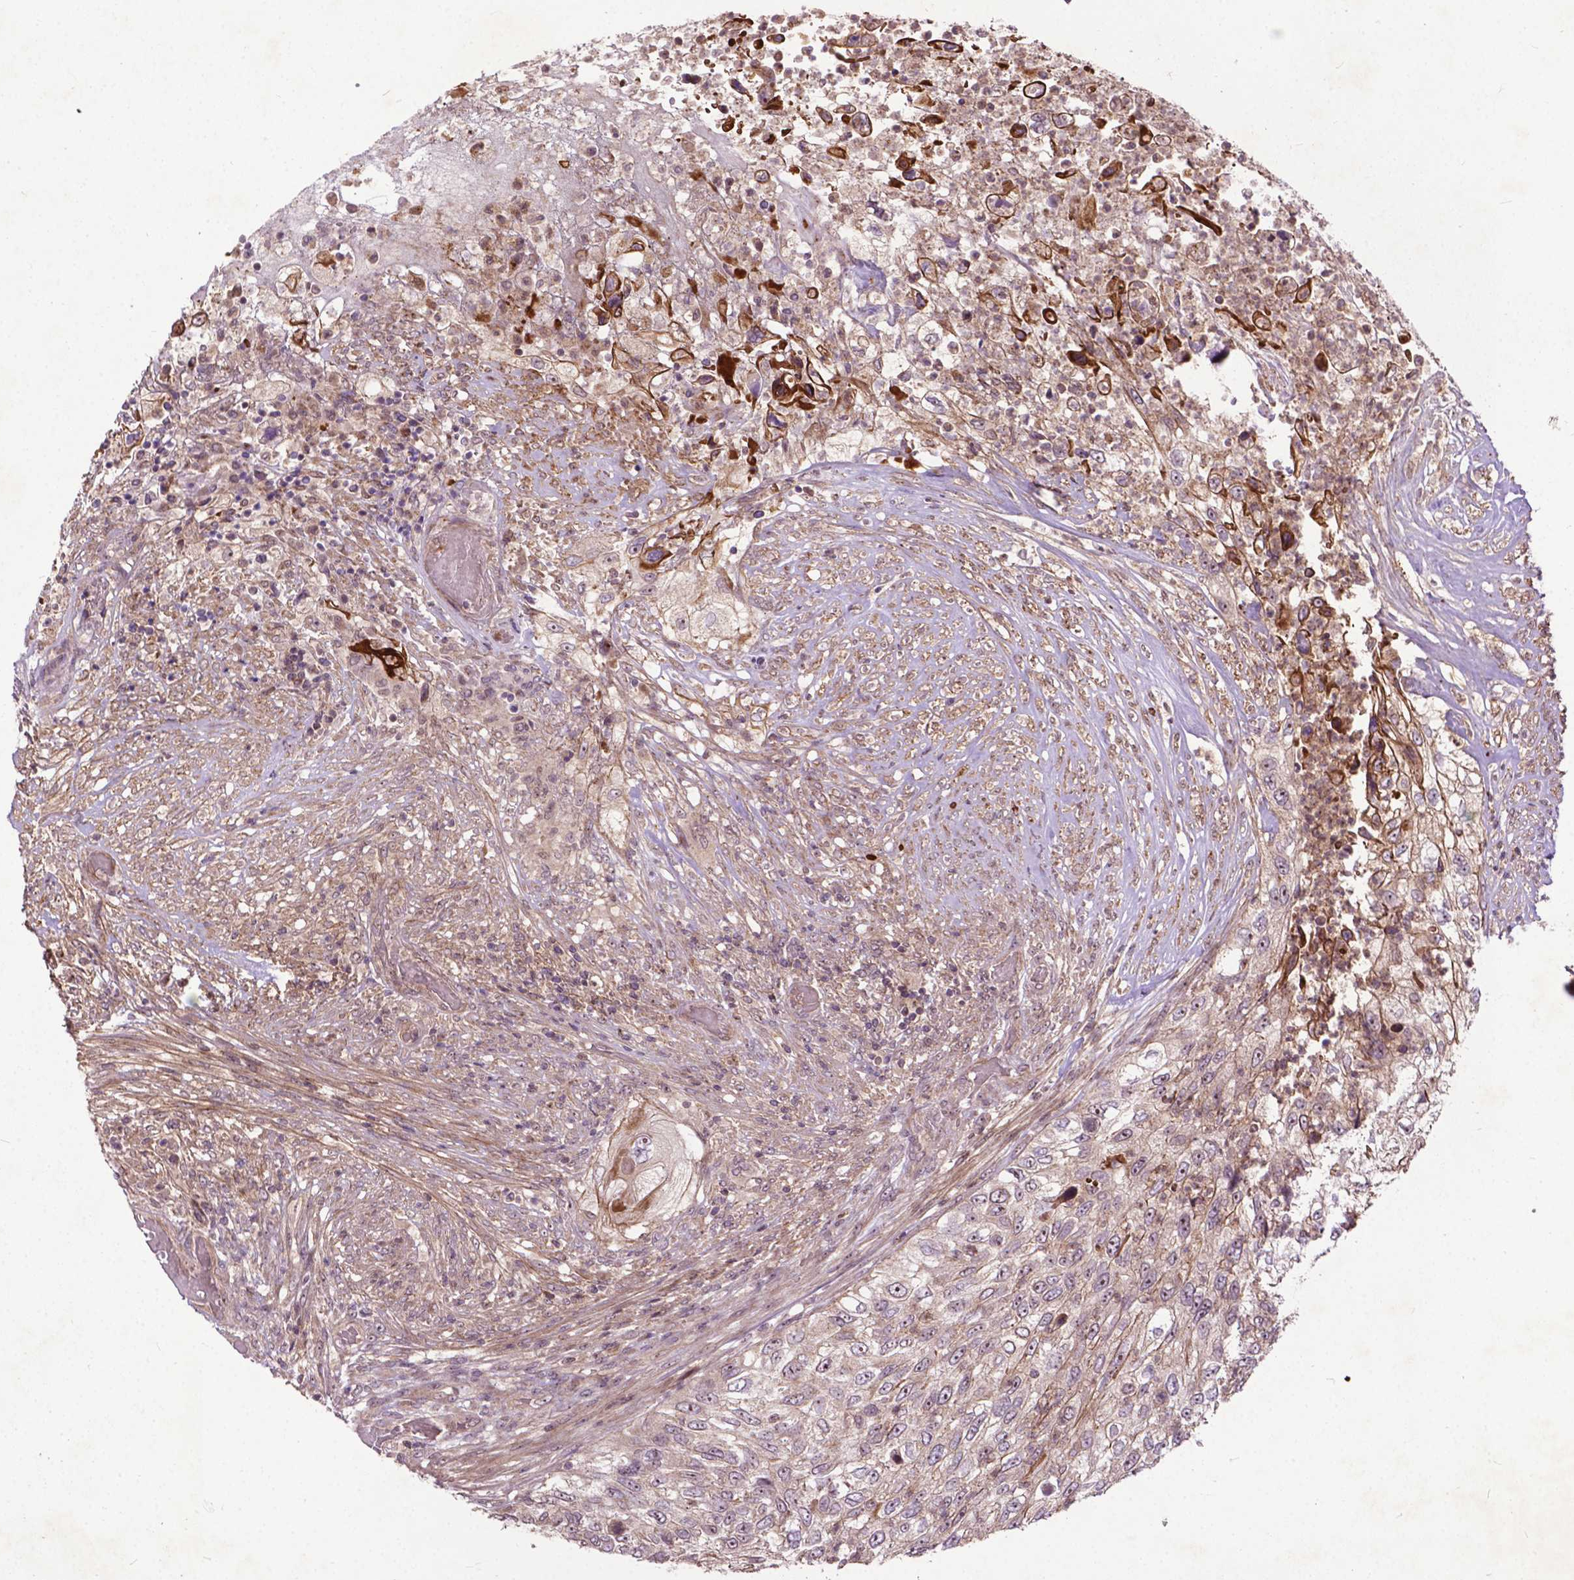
{"staining": {"intensity": "moderate", "quantity": "25%-75%", "location": "nuclear"}, "tissue": "urothelial cancer", "cell_type": "Tumor cells", "image_type": "cancer", "snomed": [{"axis": "morphology", "description": "Urothelial carcinoma, High grade"}, {"axis": "topography", "description": "Urinary bladder"}], "caption": "Protein staining of urothelial cancer tissue shows moderate nuclear expression in about 25%-75% of tumor cells.", "gene": "PARP3", "patient": {"sex": "female", "age": 60}}